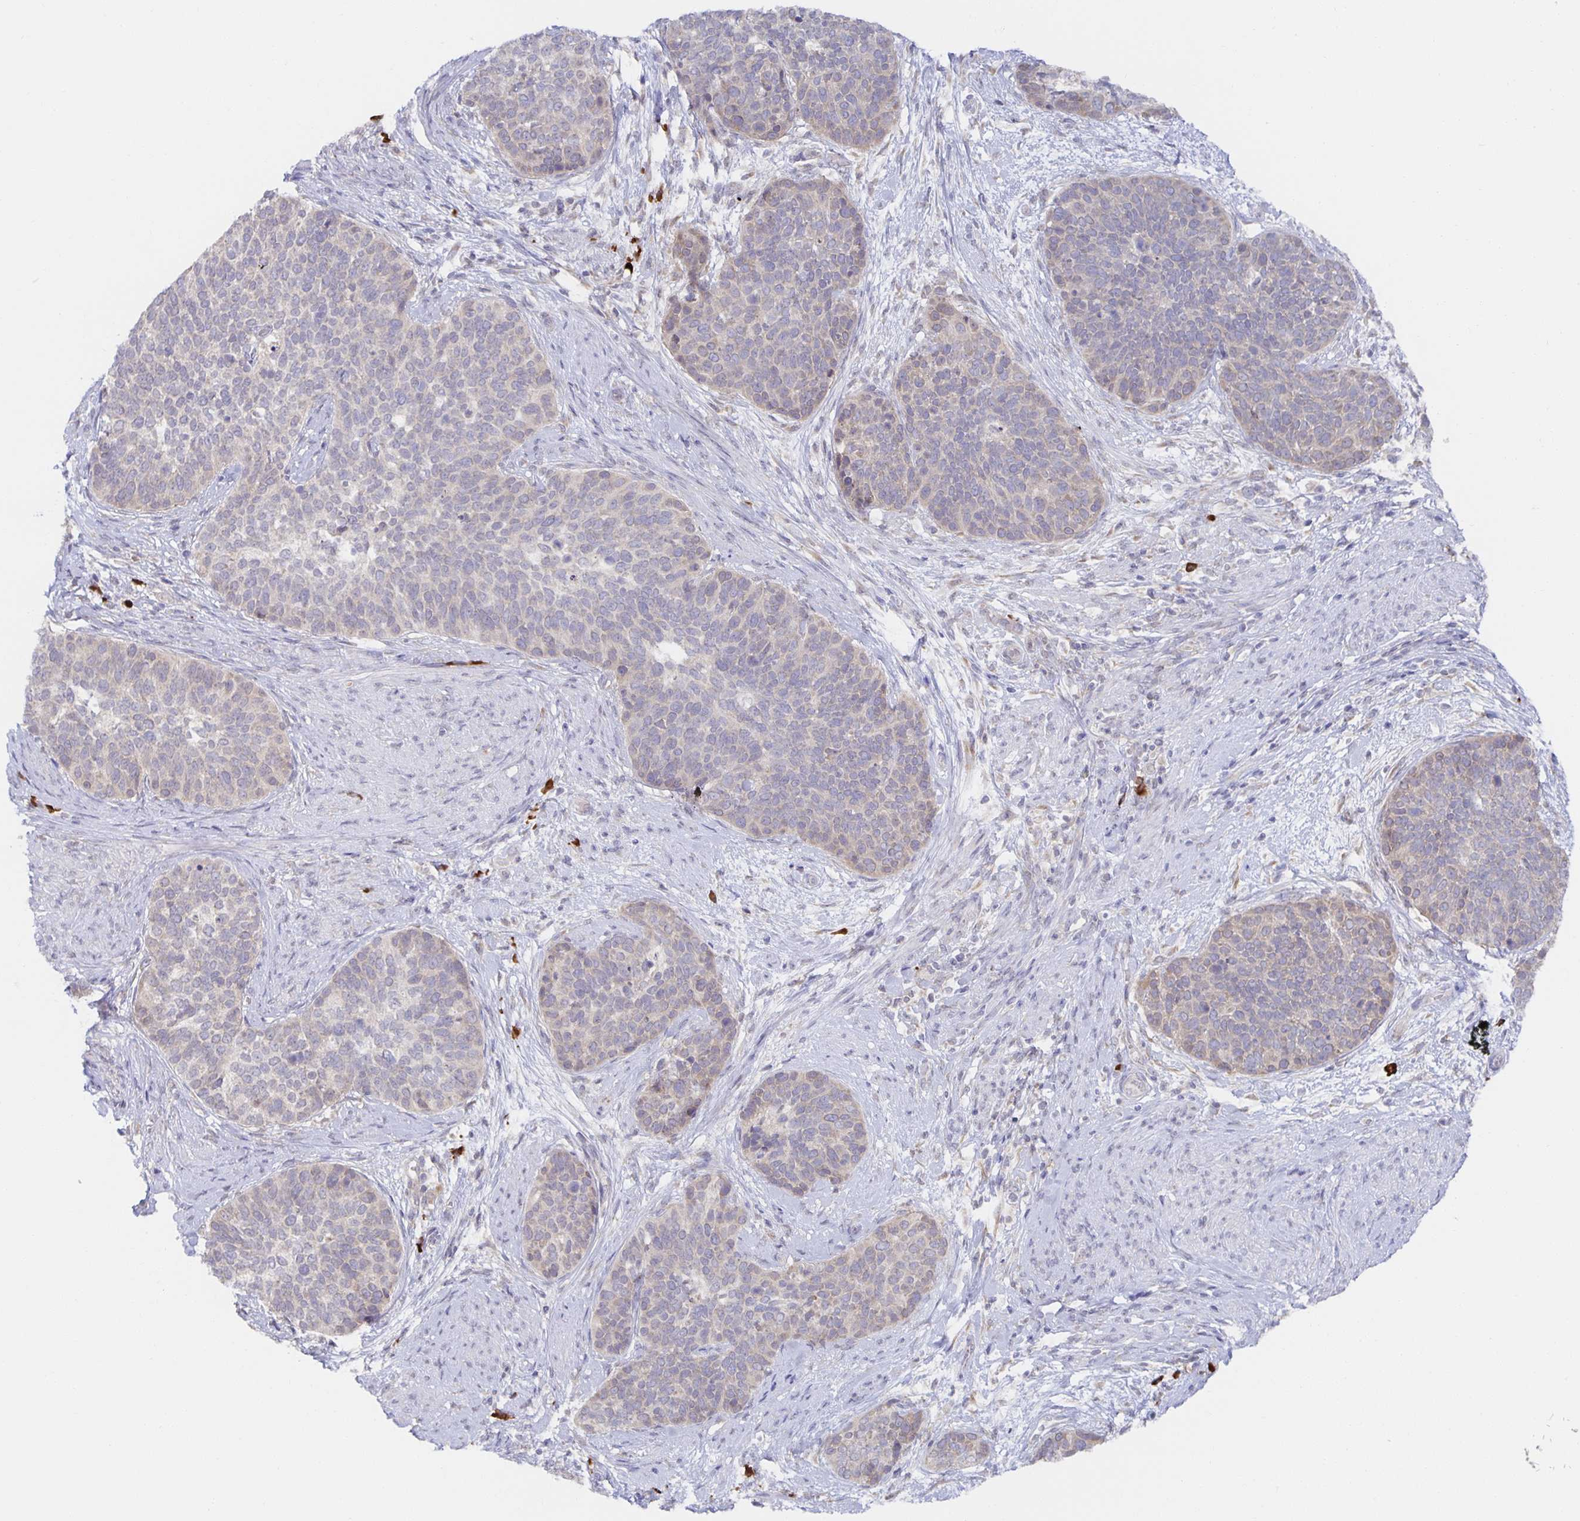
{"staining": {"intensity": "negative", "quantity": "none", "location": "none"}, "tissue": "cervical cancer", "cell_type": "Tumor cells", "image_type": "cancer", "snomed": [{"axis": "morphology", "description": "Squamous cell carcinoma, NOS"}, {"axis": "topography", "description": "Cervix"}], "caption": "Tumor cells show no significant protein expression in cervical squamous cell carcinoma. (DAB (3,3'-diaminobenzidine) immunohistochemistry (IHC), high magnification).", "gene": "BAD", "patient": {"sex": "female", "age": 69}}